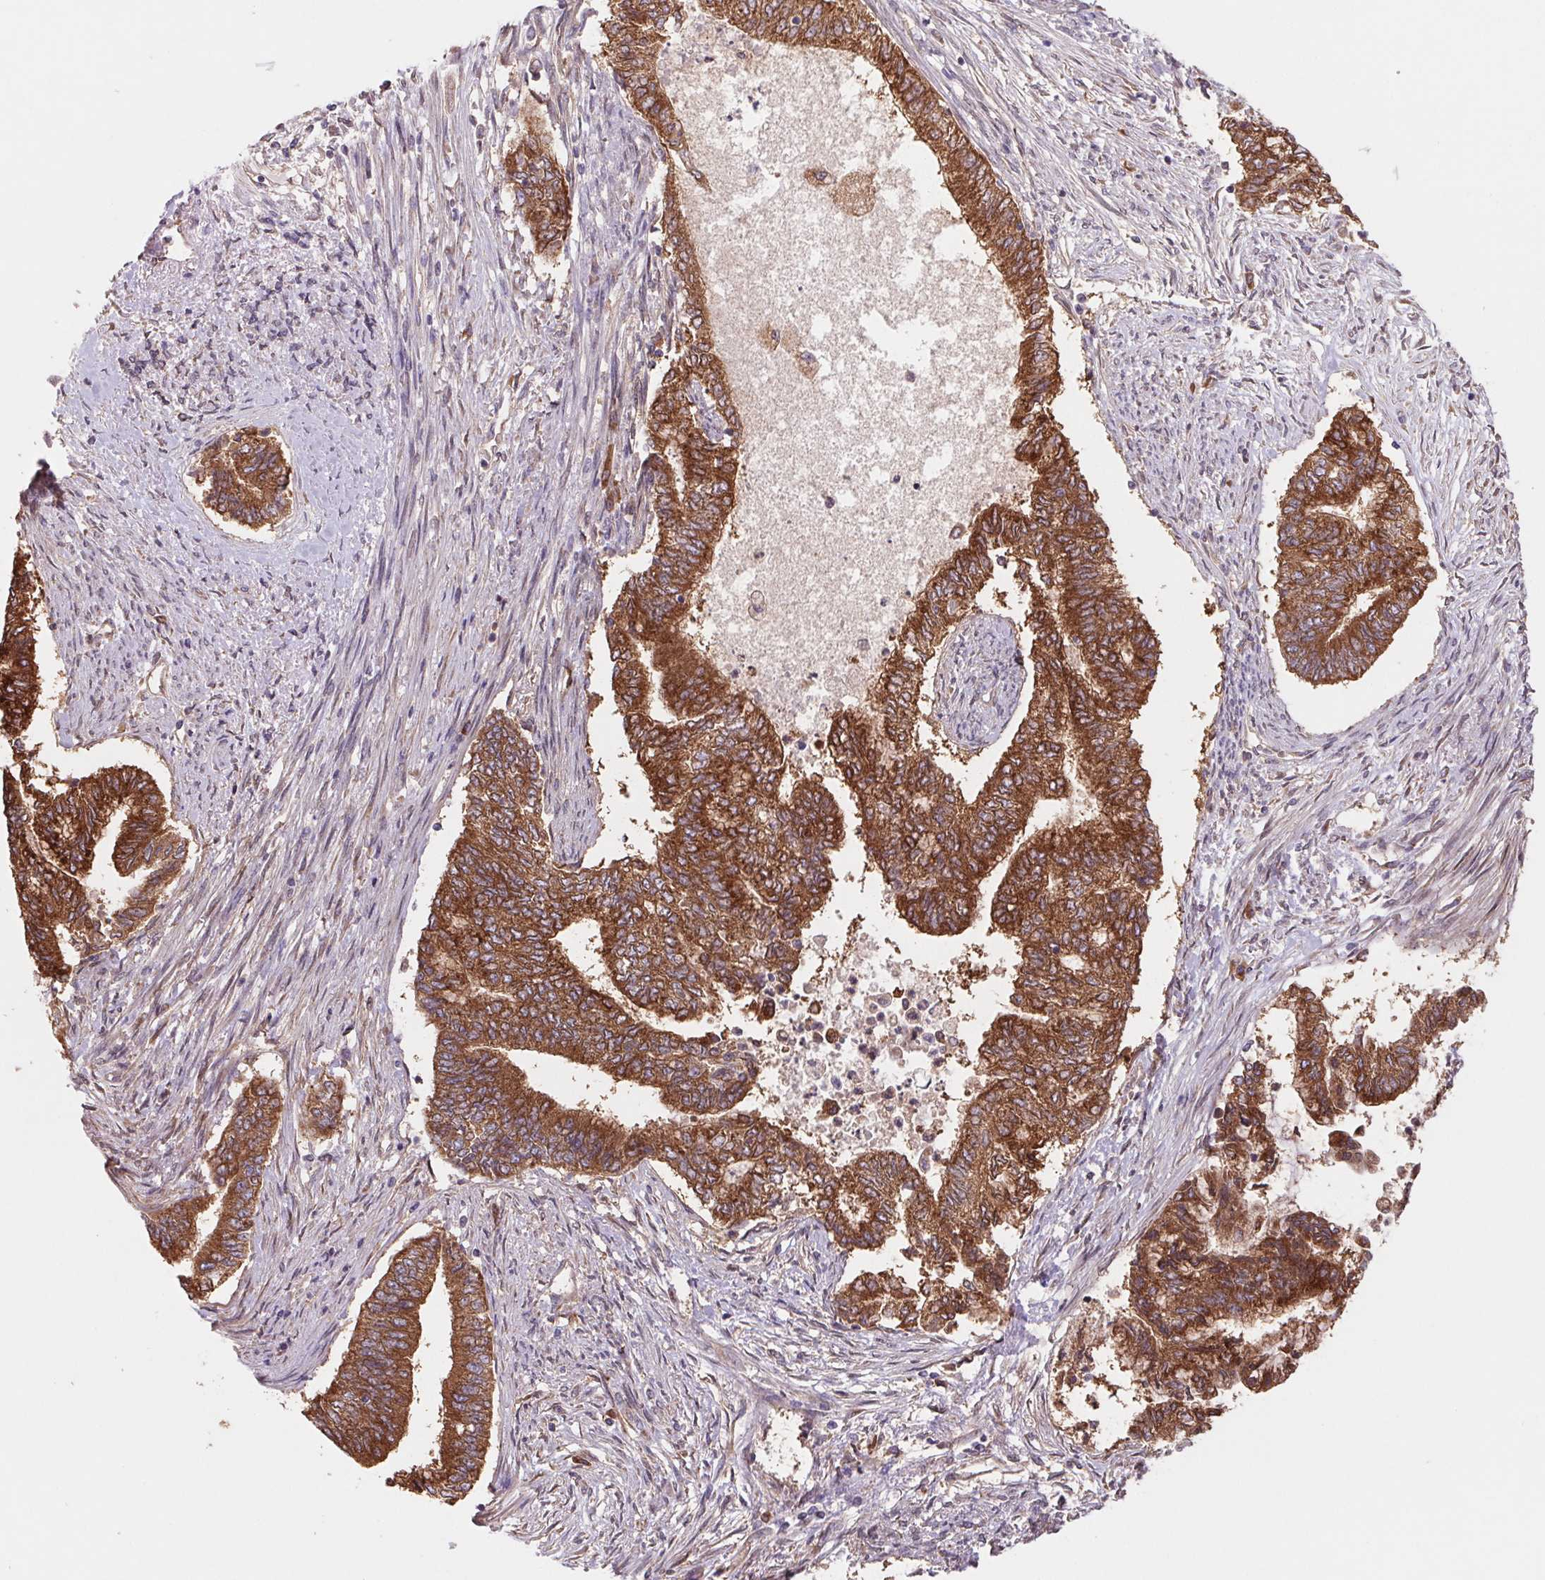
{"staining": {"intensity": "strong", "quantity": ">75%", "location": "cytoplasmic/membranous"}, "tissue": "endometrial cancer", "cell_type": "Tumor cells", "image_type": "cancer", "snomed": [{"axis": "morphology", "description": "Adenocarcinoma, NOS"}, {"axis": "topography", "description": "Endometrium"}], "caption": "The immunohistochemical stain labels strong cytoplasmic/membranous staining in tumor cells of endometrial adenocarcinoma tissue.", "gene": "RAB1A", "patient": {"sex": "female", "age": 65}}